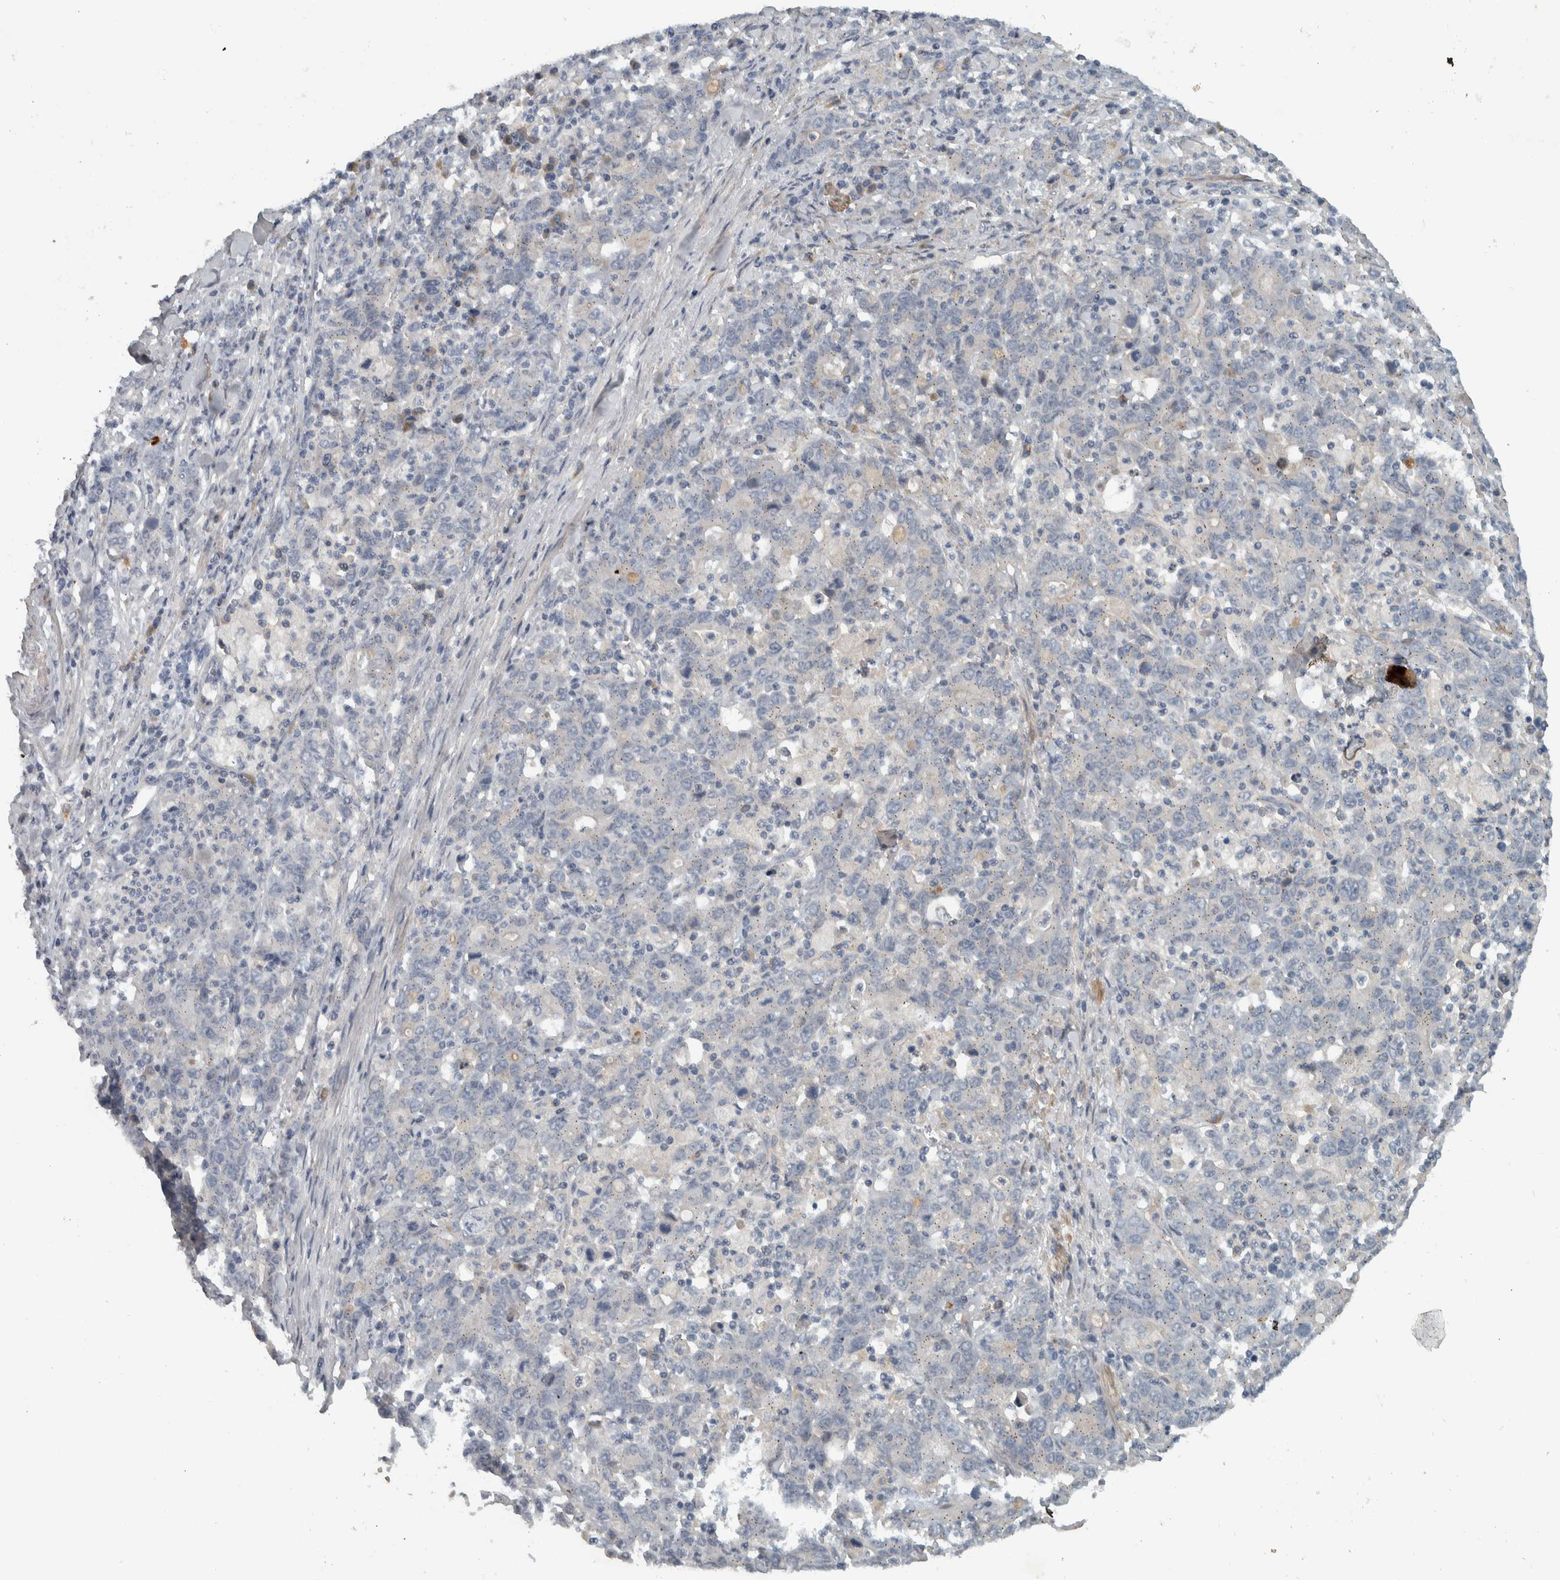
{"staining": {"intensity": "negative", "quantity": "none", "location": "none"}, "tissue": "stomach cancer", "cell_type": "Tumor cells", "image_type": "cancer", "snomed": [{"axis": "morphology", "description": "Adenocarcinoma, NOS"}, {"axis": "topography", "description": "Stomach, upper"}], "caption": "High power microscopy histopathology image of an immunohistochemistry (IHC) histopathology image of stomach cancer (adenocarcinoma), revealing no significant staining in tumor cells.", "gene": "LBHD1", "patient": {"sex": "male", "age": 69}}